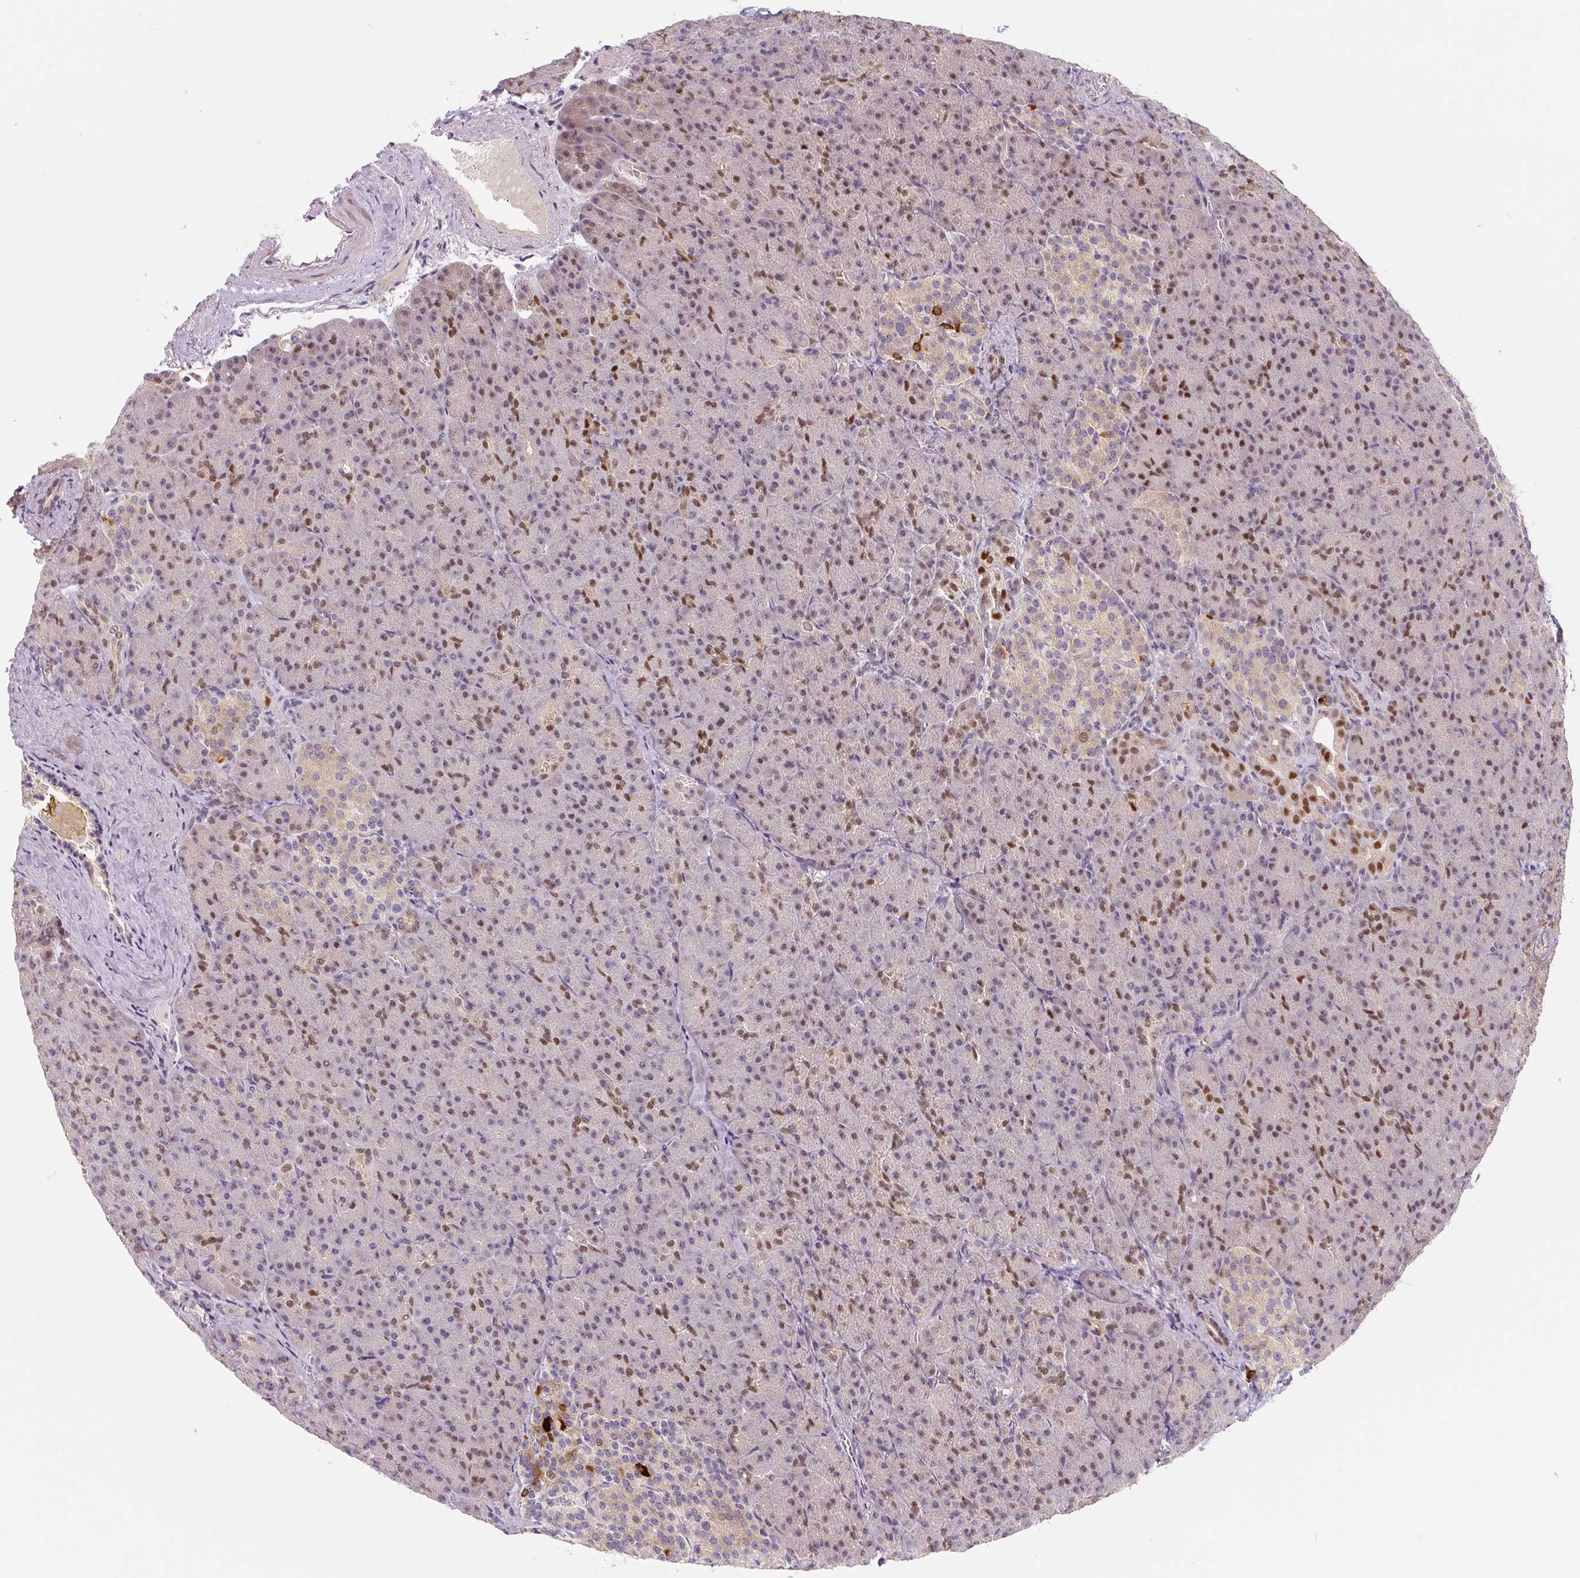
{"staining": {"intensity": "moderate", "quantity": "25%-75%", "location": "nuclear"}, "tissue": "pancreas", "cell_type": "Exocrine glandular cells", "image_type": "normal", "snomed": [{"axis": "morphology", "description": "Normal tissue, NOS"}, {"axis": "topography", "description": "Pancreas"}], "caption": "Protein expression analysis of unremarkable human pancreas reveals moderate nuclear positivity in about 25%-75% of exocrine glandular cells. (Brightfield microscopy of DAB IHC at high magnification).", "gene": "PWWP3B", "patient": {"sex": "female", "age": 74}}